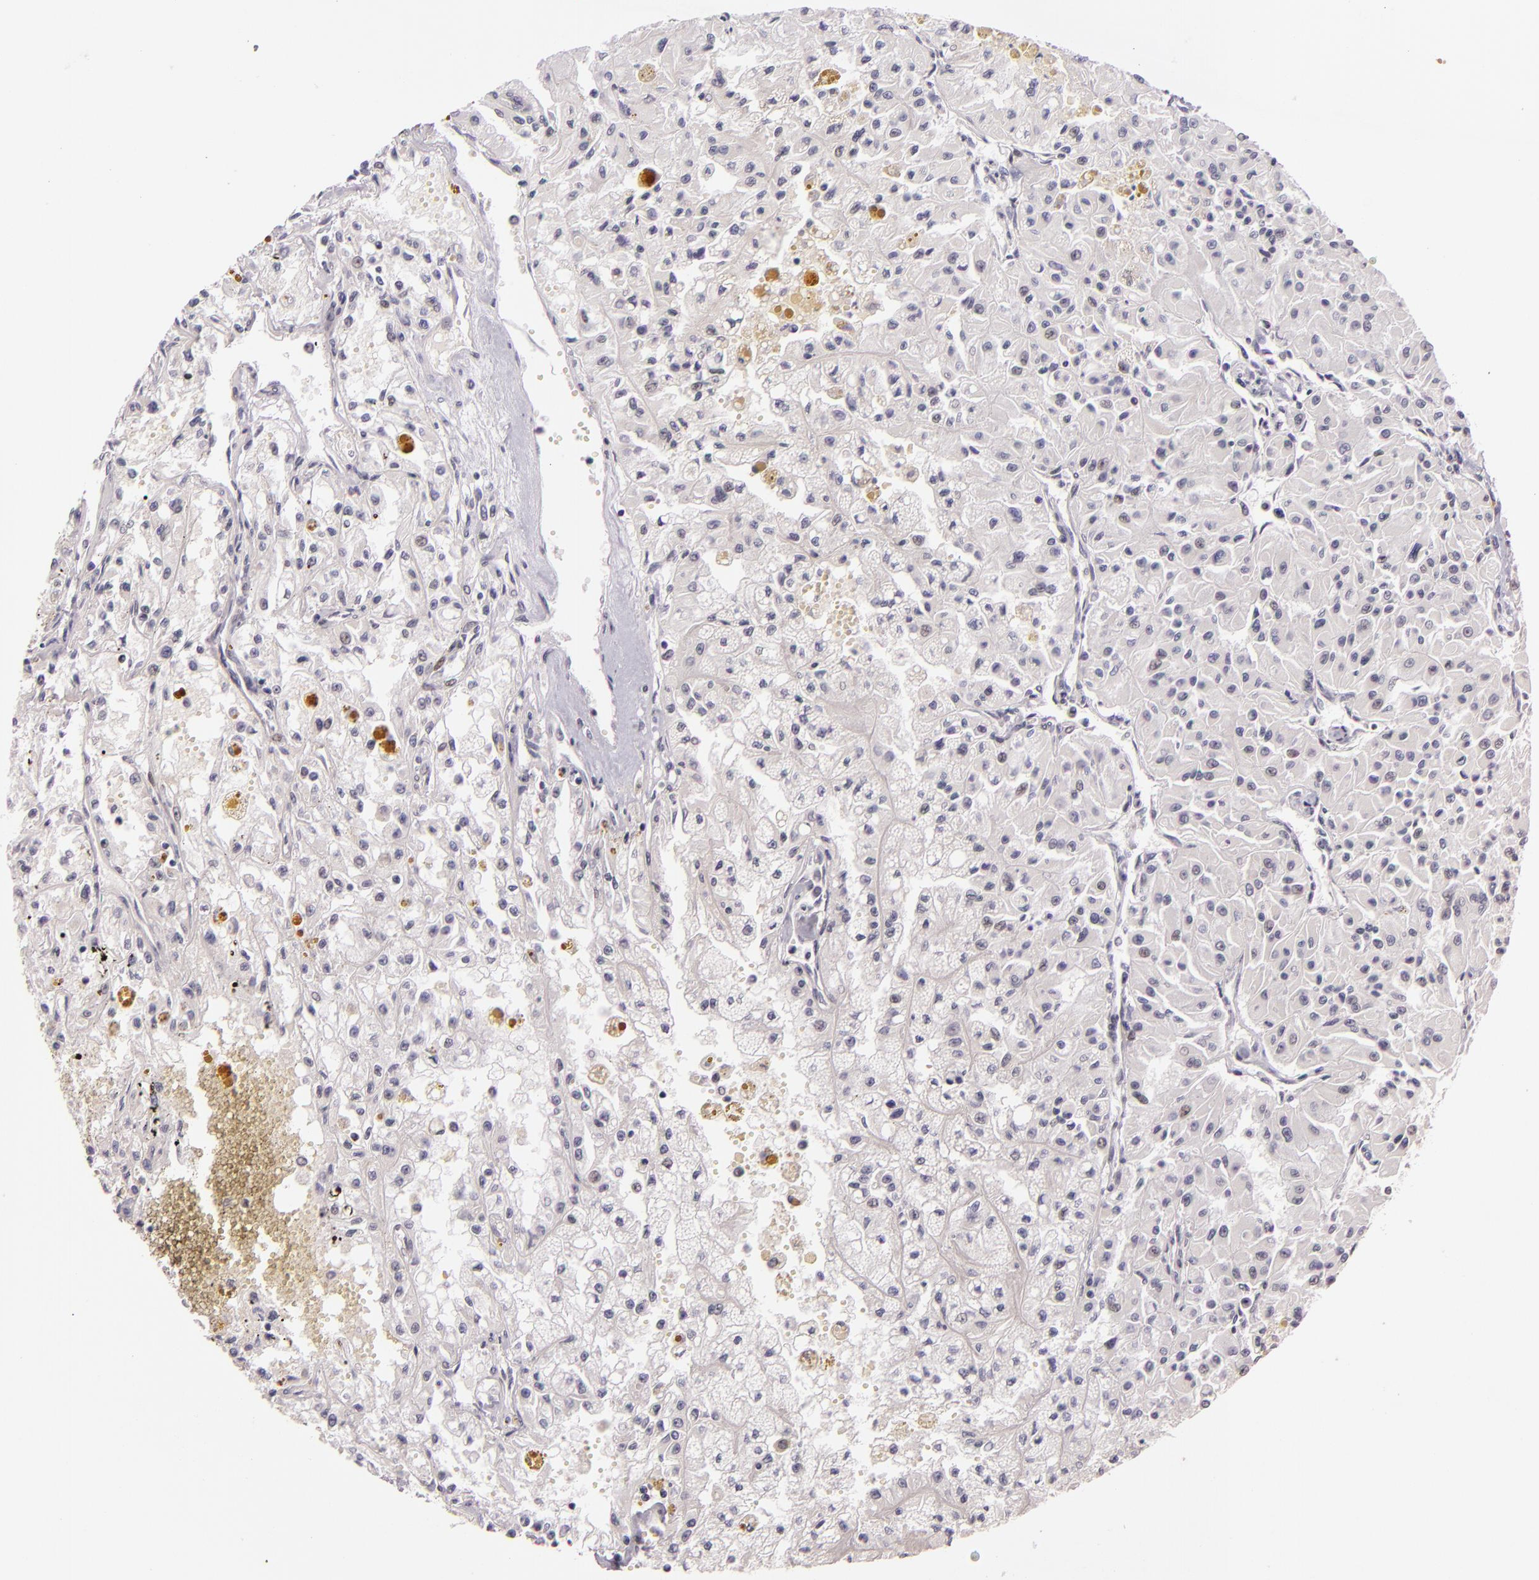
{"staining": {"intensity": "negative", "quantity": "none", "location": "none"}, "tissue": "renal cancer", "cell_type": "Tumor cells", "image_type": "cancer", "snomed": [{"axis": "morphology", "description": "Adenocarcinoma, NOS"}, {"axis": "topography", "description": "Kidney"}], "caption": "Immunohistochemistry of renal adenocarcinoma displays no expression in tumor cells.", "gene": "BCL3", "patient": {"sex": "male", "age": 78}}